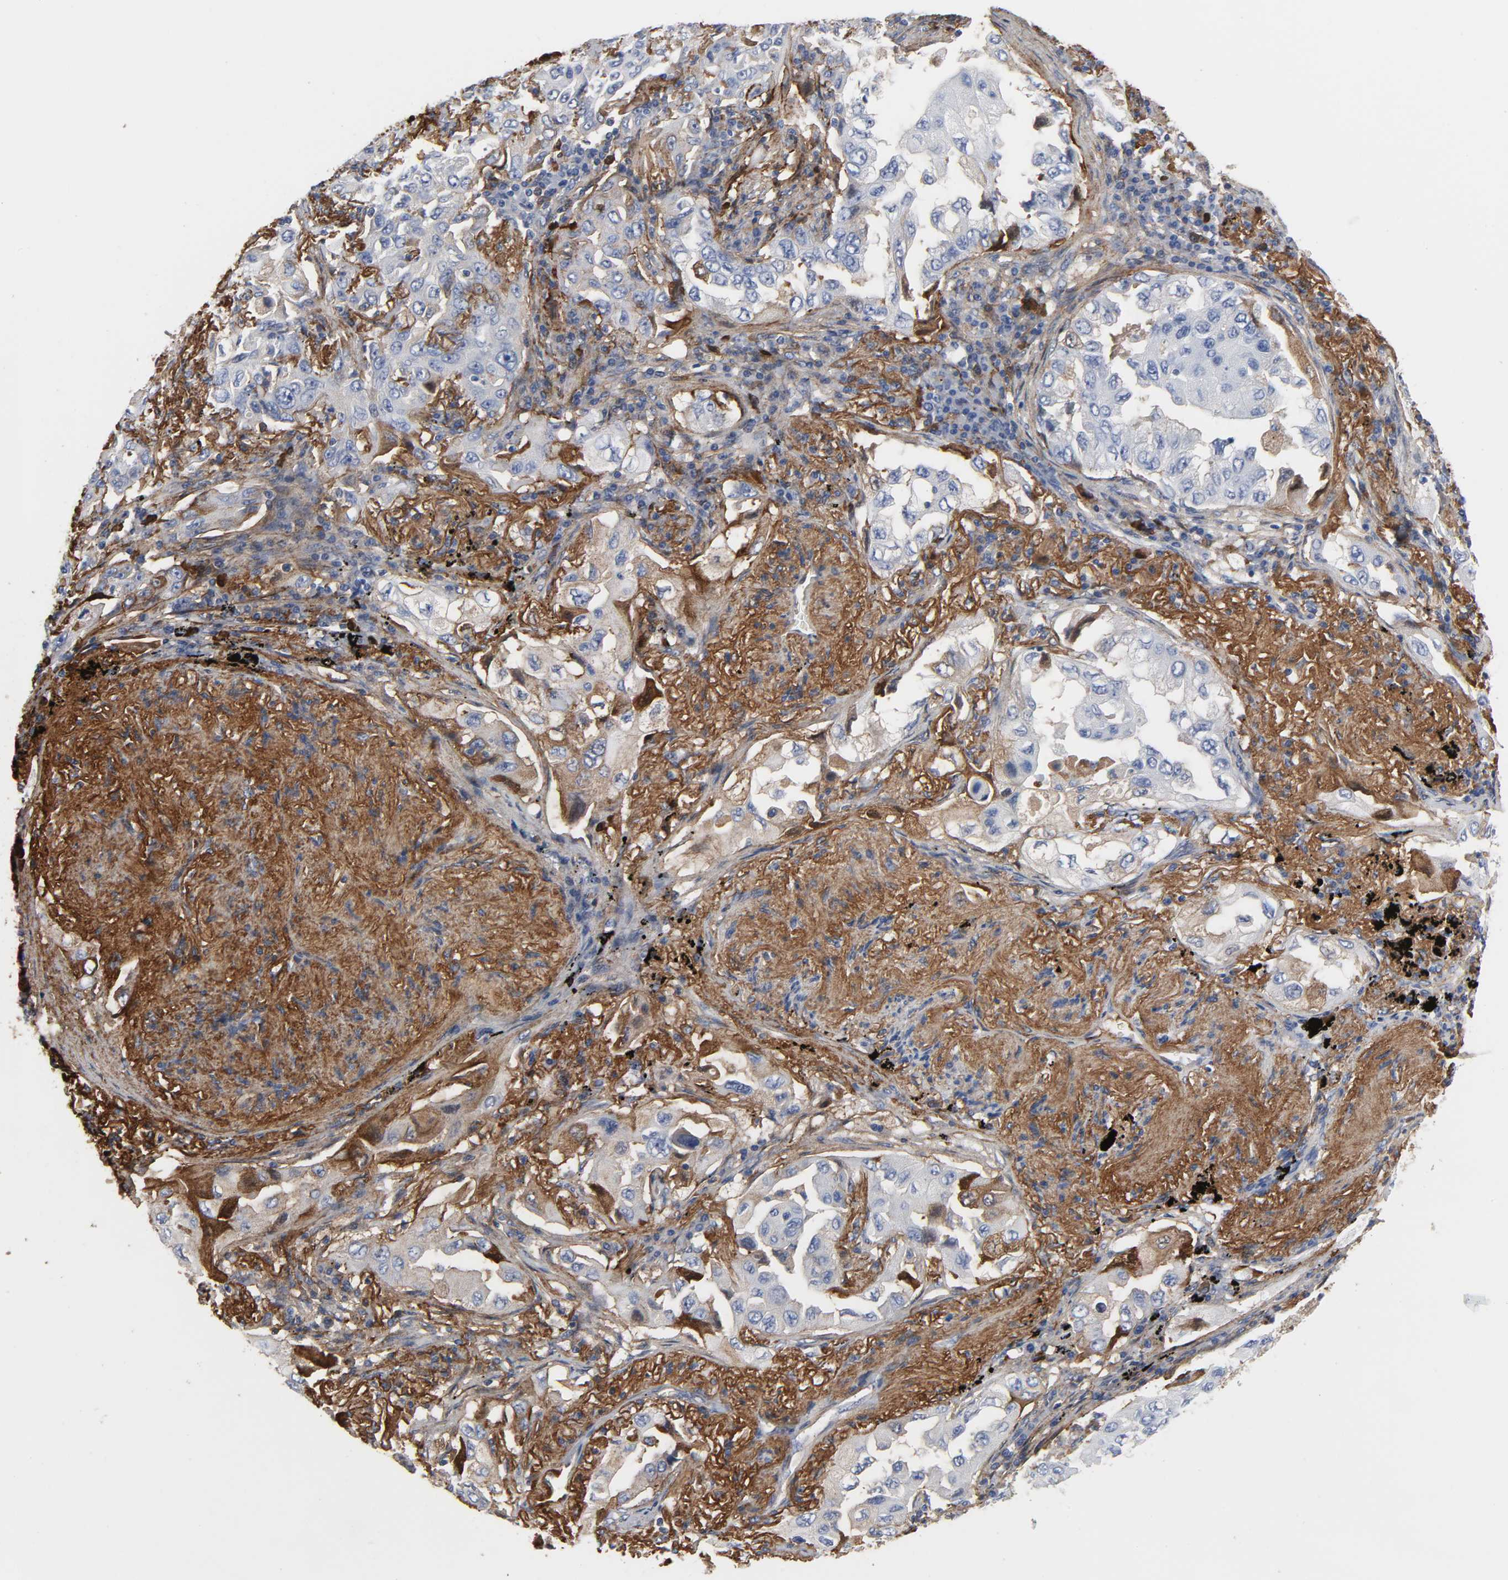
{"staining": {"intensity": "strong", "quantity": "25%-75%", "location": "cytoplasmic/membranous"}, "tissue": "lung cancer", "cell_type": "Tumor cells", "image_type": "cancer", "snomed": [{"axis": "morphology", "description": "Adenocarcinoma, NOS"}, {"axis": "topography", "description": "Lung"}], "caption": "Immunohistochemical staining of adenocarcinoma (lung) shows strong cytoplasmic/membranous protein positivity in about 25%-75% of tumor cells. Nuclei are stained in blue.", "gene": "FBLN1", "patient": {"sex": "female", "age": 65}}